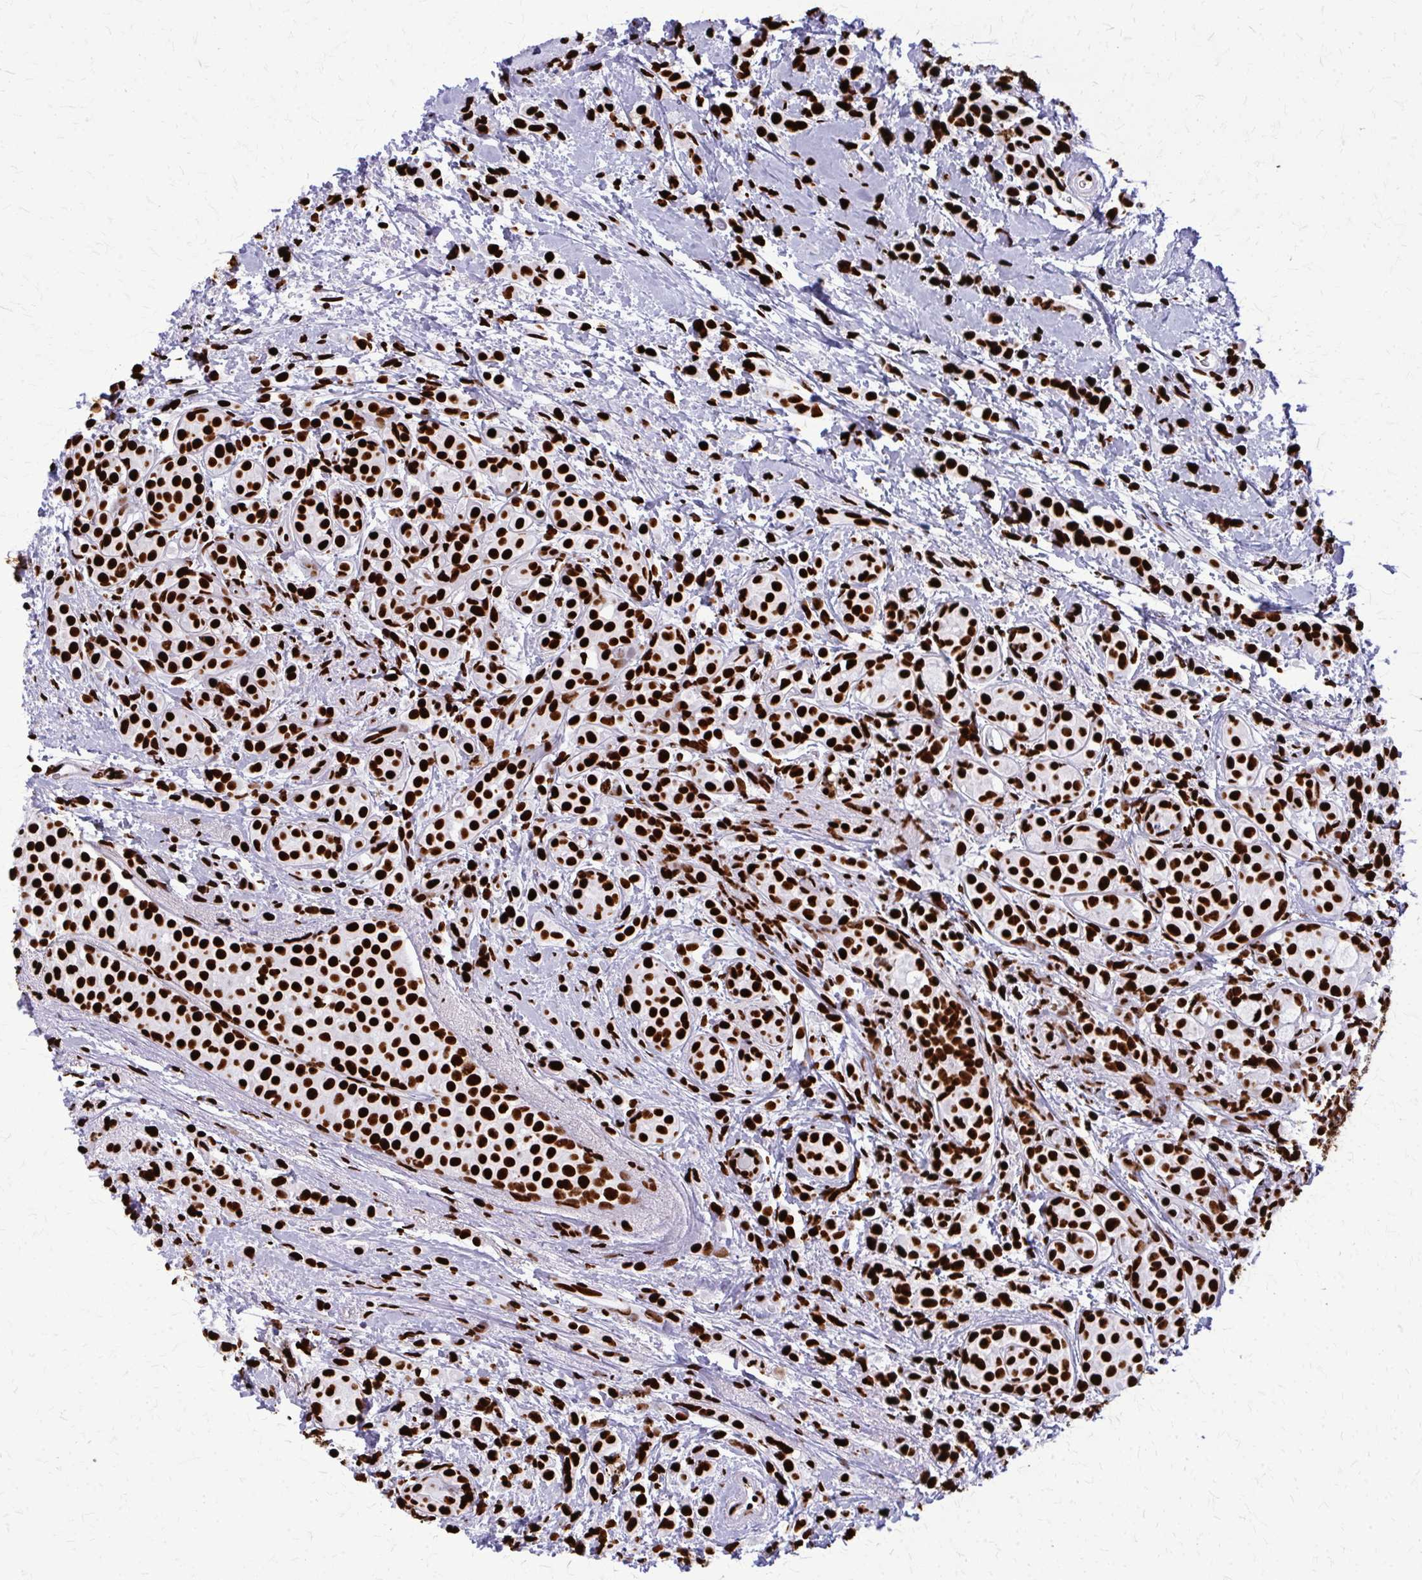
{"staining": {"intensity": "strong", "quantity": ">75%", "location": "nuclear"}, "tissue": "breast cancer", "cell_type": "Tumor cells", "image_type": "cancer", "snomed": [{"axis": "morphology", "description": "Lobular carcinoma"}, {"axis": "topography", "description": "Breast"}], "caption": "Immunohistochemistry (IHC) of breast cancer (lobular carcinoma) demonstrates high levels of strong nuclear staining in about >75% of tumor cells.", "gene": "SFPQ", "patient": {"sex": "female", "age": 68}}